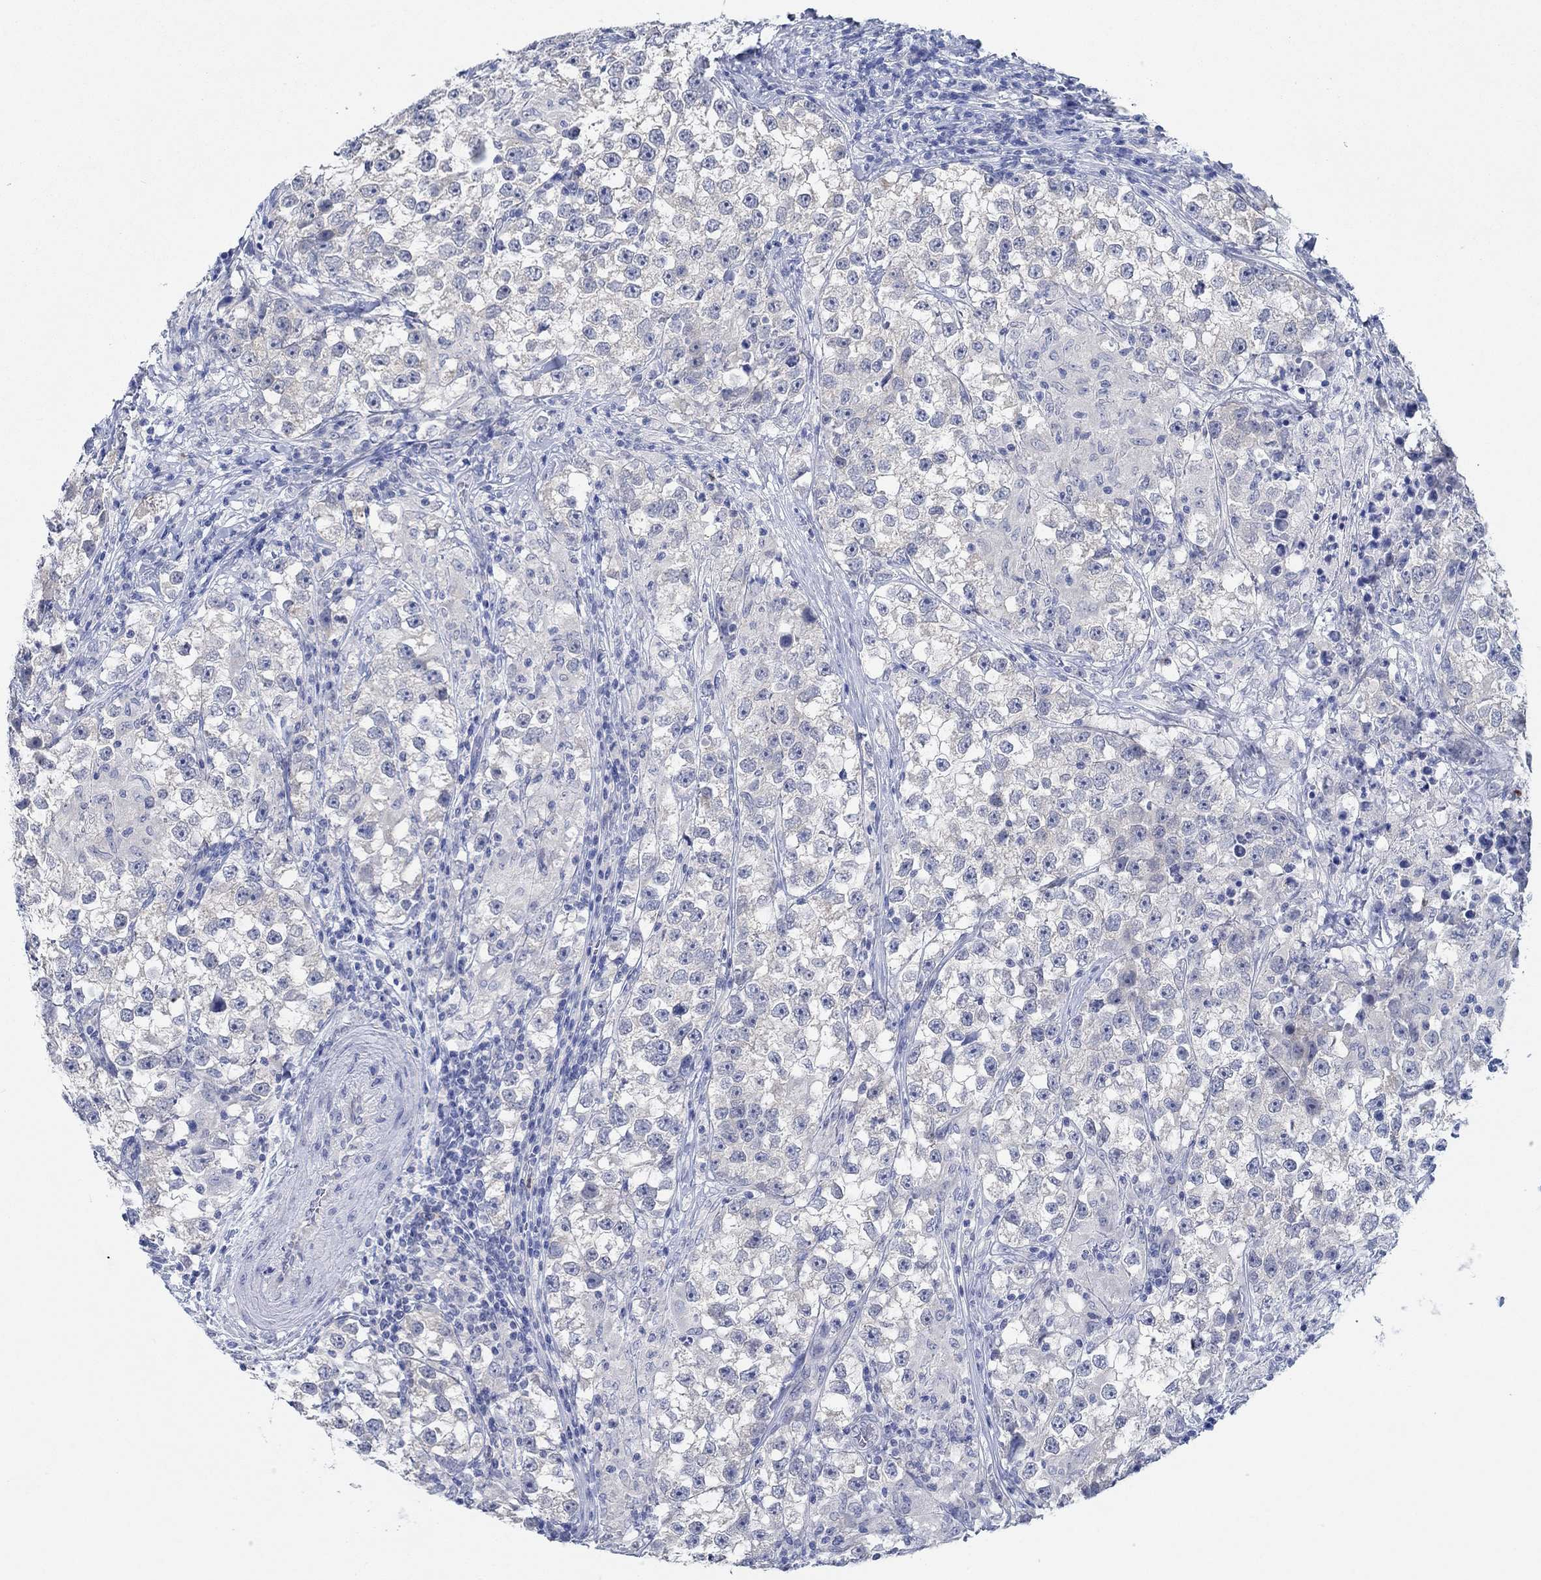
{"staining": {"intensity": "negative", "quantity": "none", "location": "none"}, "tissue": "testis cancer", "cell_type": "Tumor cells", "image_type": "cancer", "snomed": [{"axis": "morphology", "description": "Seminoma, NOS"}, {"axis": "topography", "description": "Testis"}], "caption": "IHC of testis cancer demonstrates no positivity in tumor cells.", "gene": "ZNF671", "patient": {"sex": "male", "age": 46}}